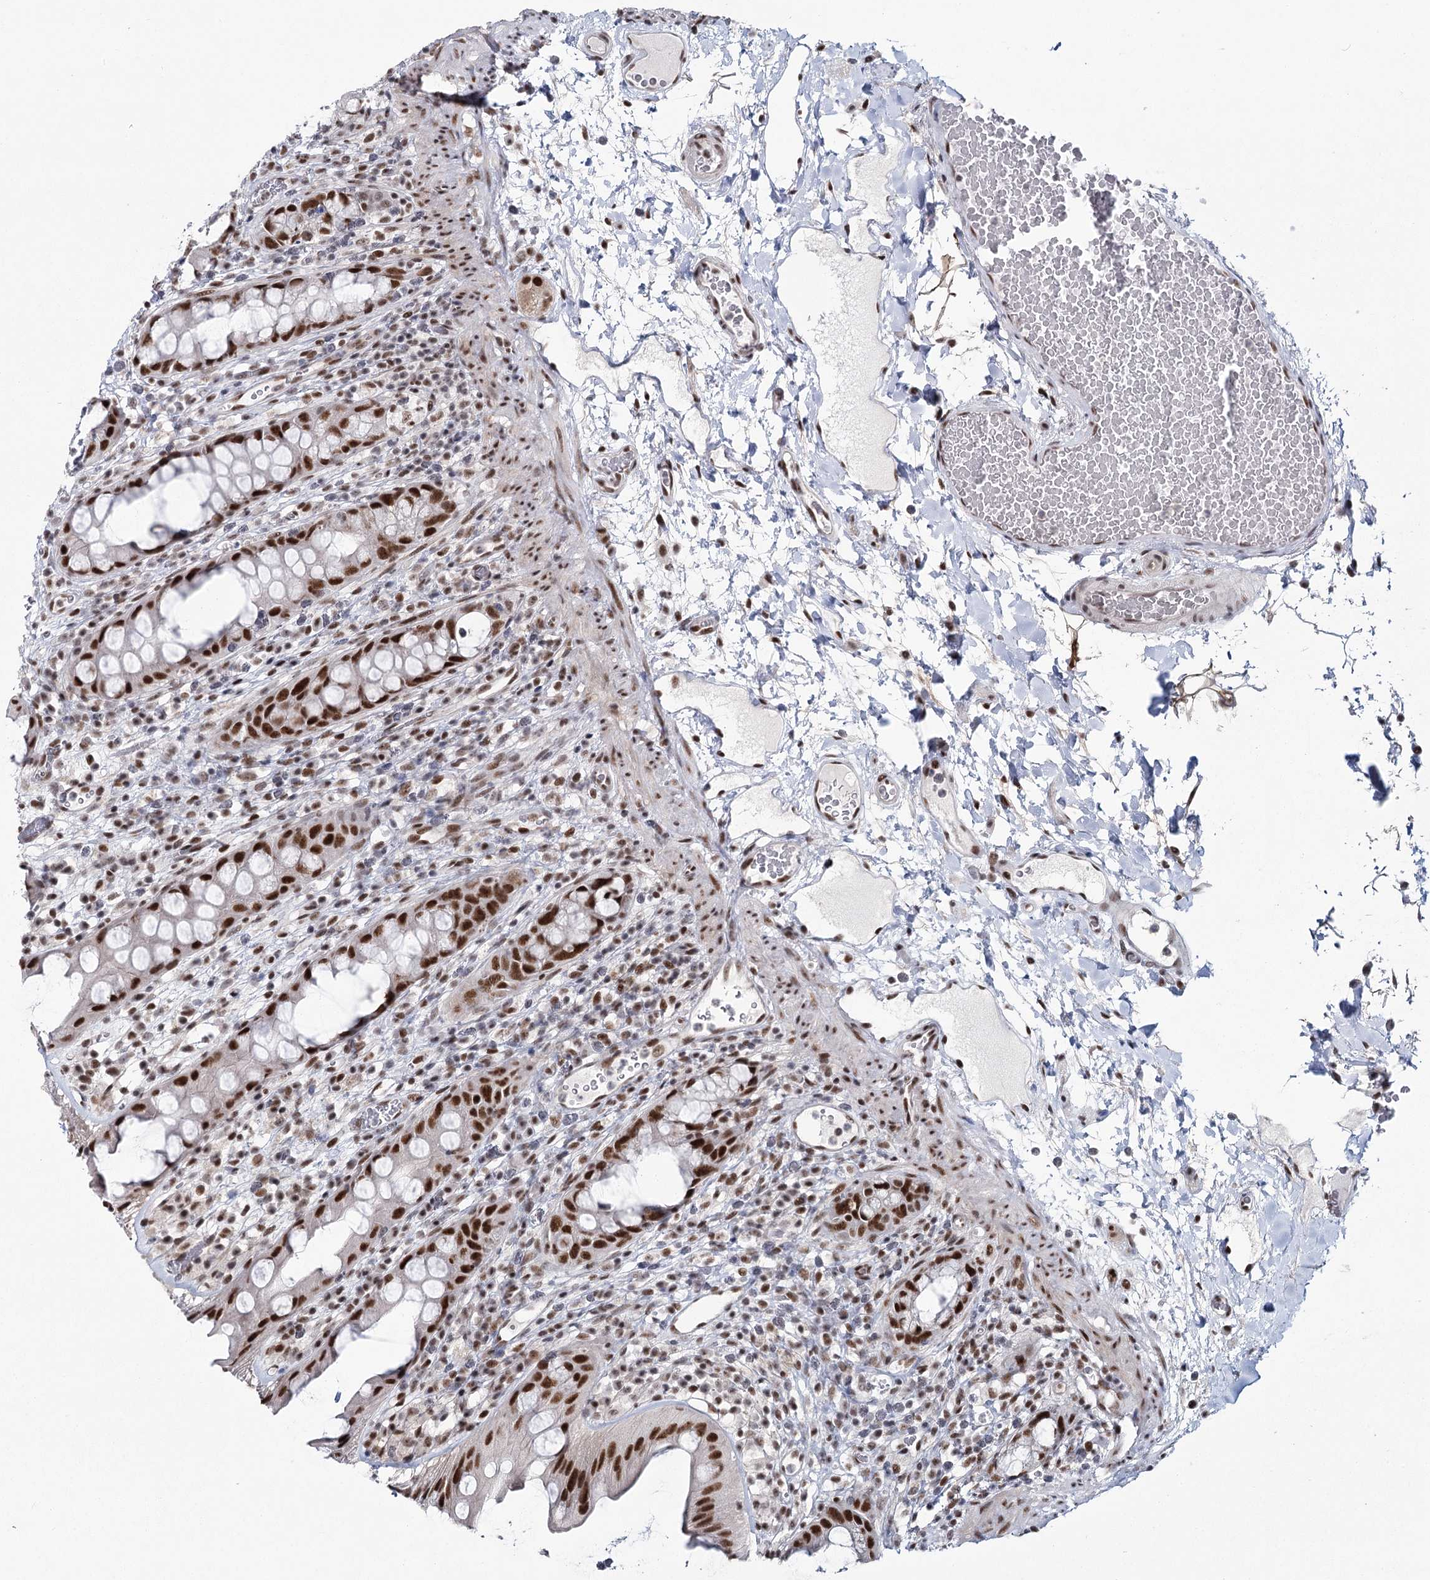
{"staining": {"intensity": "strong", "quantity": ">75%", "location": "nuclear"}, "tissue": "rectum", "cell_type": "Glandular cells", "image_type": "normal", "snomed": [{"axis": "morphology", "description": "Normal tissue, NOS"}, {"axis": "topography", "description": "Rectum"}], "caption": "Immunohistochemistry (DAB (3,3'-diaminobenzidine)) staining of benign human rectum displays strong nuclear protein expression in about >75% of glandular cells.", "gene": "SCAF8", "patient": {"sex": "female", "age": 57}}